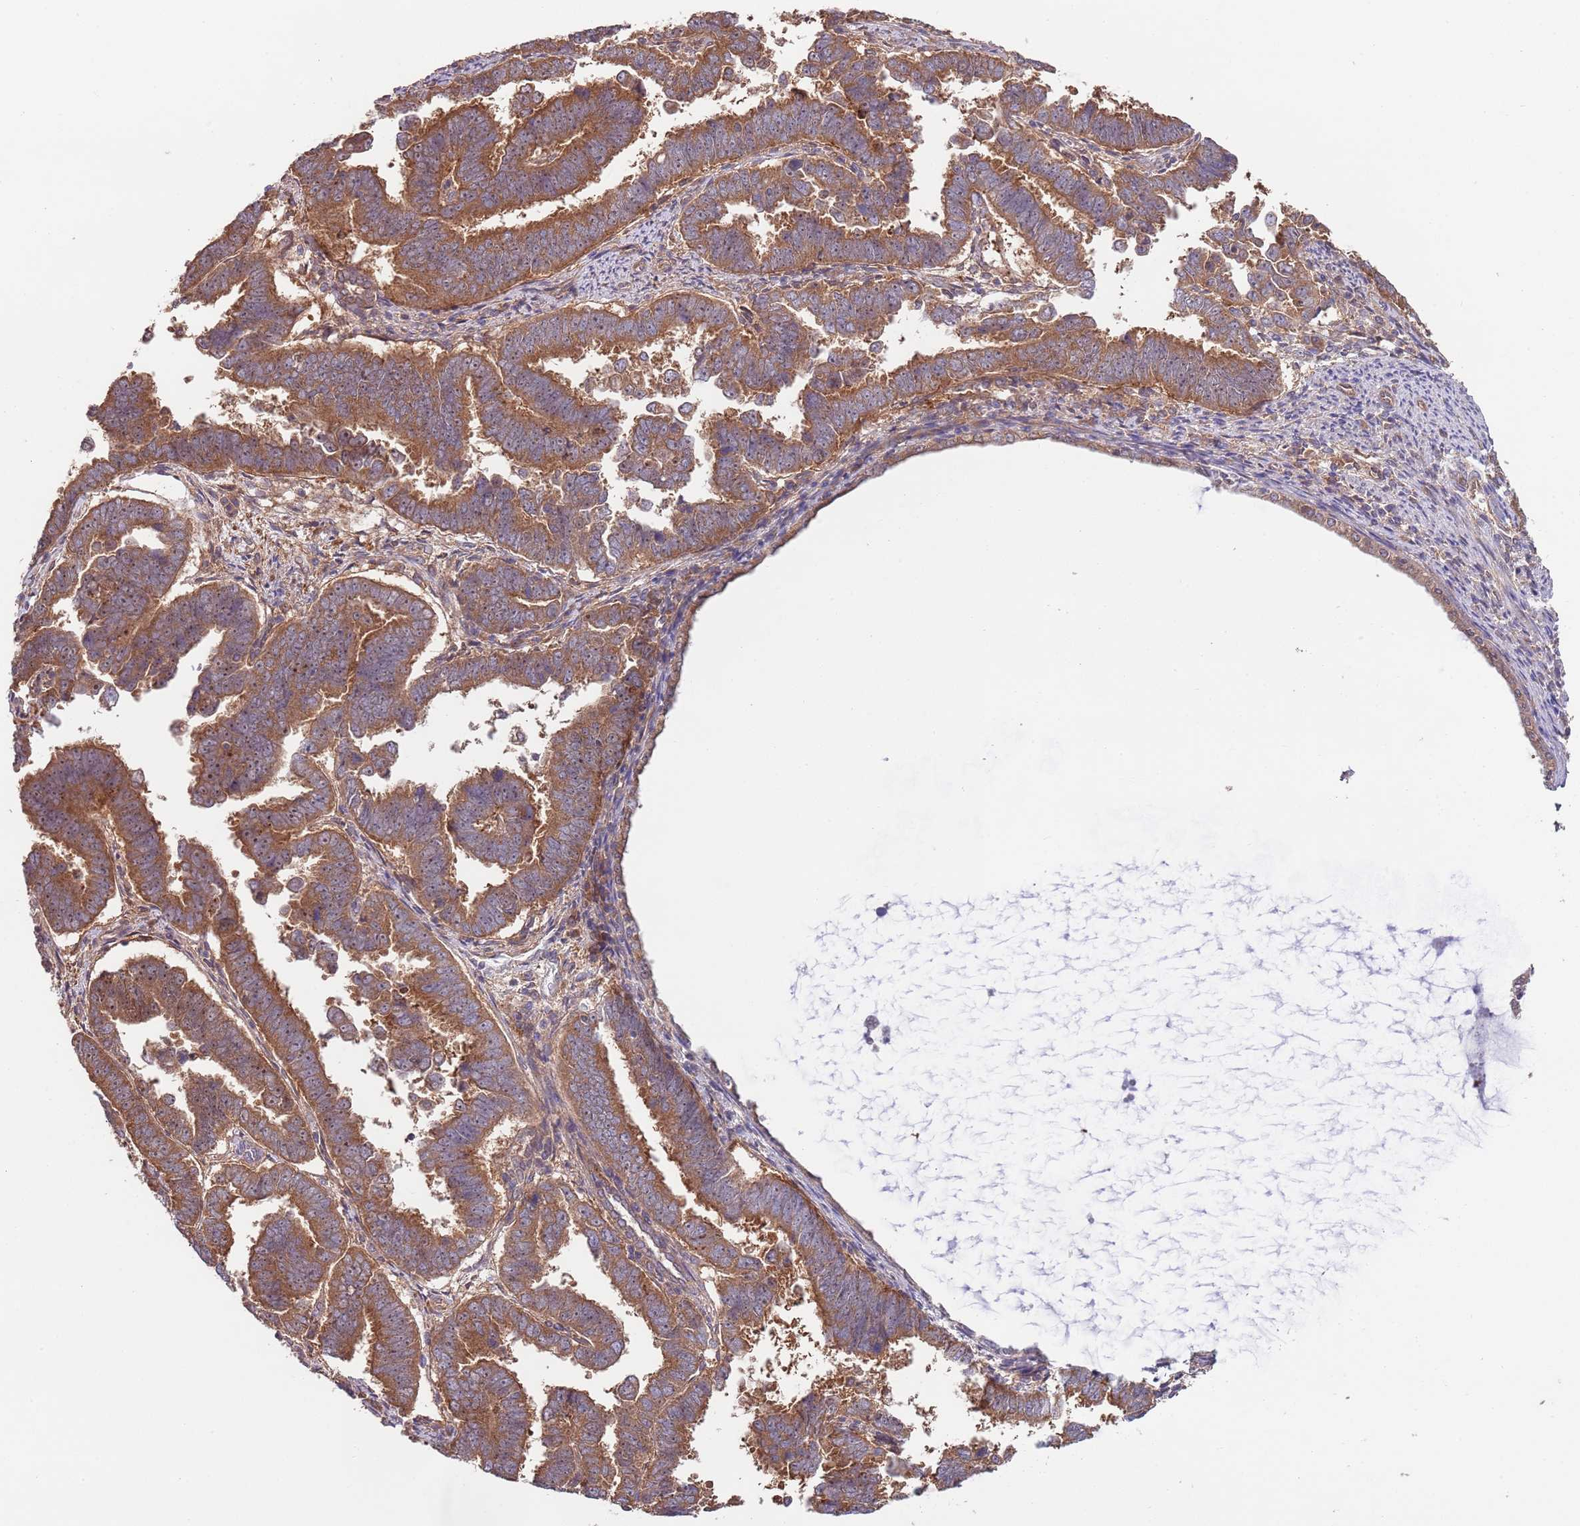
{"staining": {"intensity": "moderate", "quantity": ">75%", "location": "cytoplasmic/membranous"}, "tissue": "endometrial cancer", "cell_type": "Tumor cells", "image_type": "cancer", "snomed": [{"axis": "morphology", "description": "Adenocarcinoma, NOS"}, {"axis": "topography", "description": "Endometrium"}], "caption": "An immunohistochemistry (IHC) photomicrograph of tumor tissue is shown. Protein staining in brown labels moderate cytoplasmic/membranous positivity in adenocarcinoma (endometrial) within tumor cells. (IHC, brightfield microscopy, high magnification).", "gene": "EIF3F", "patient": {"sex": "female", "age": 75}}